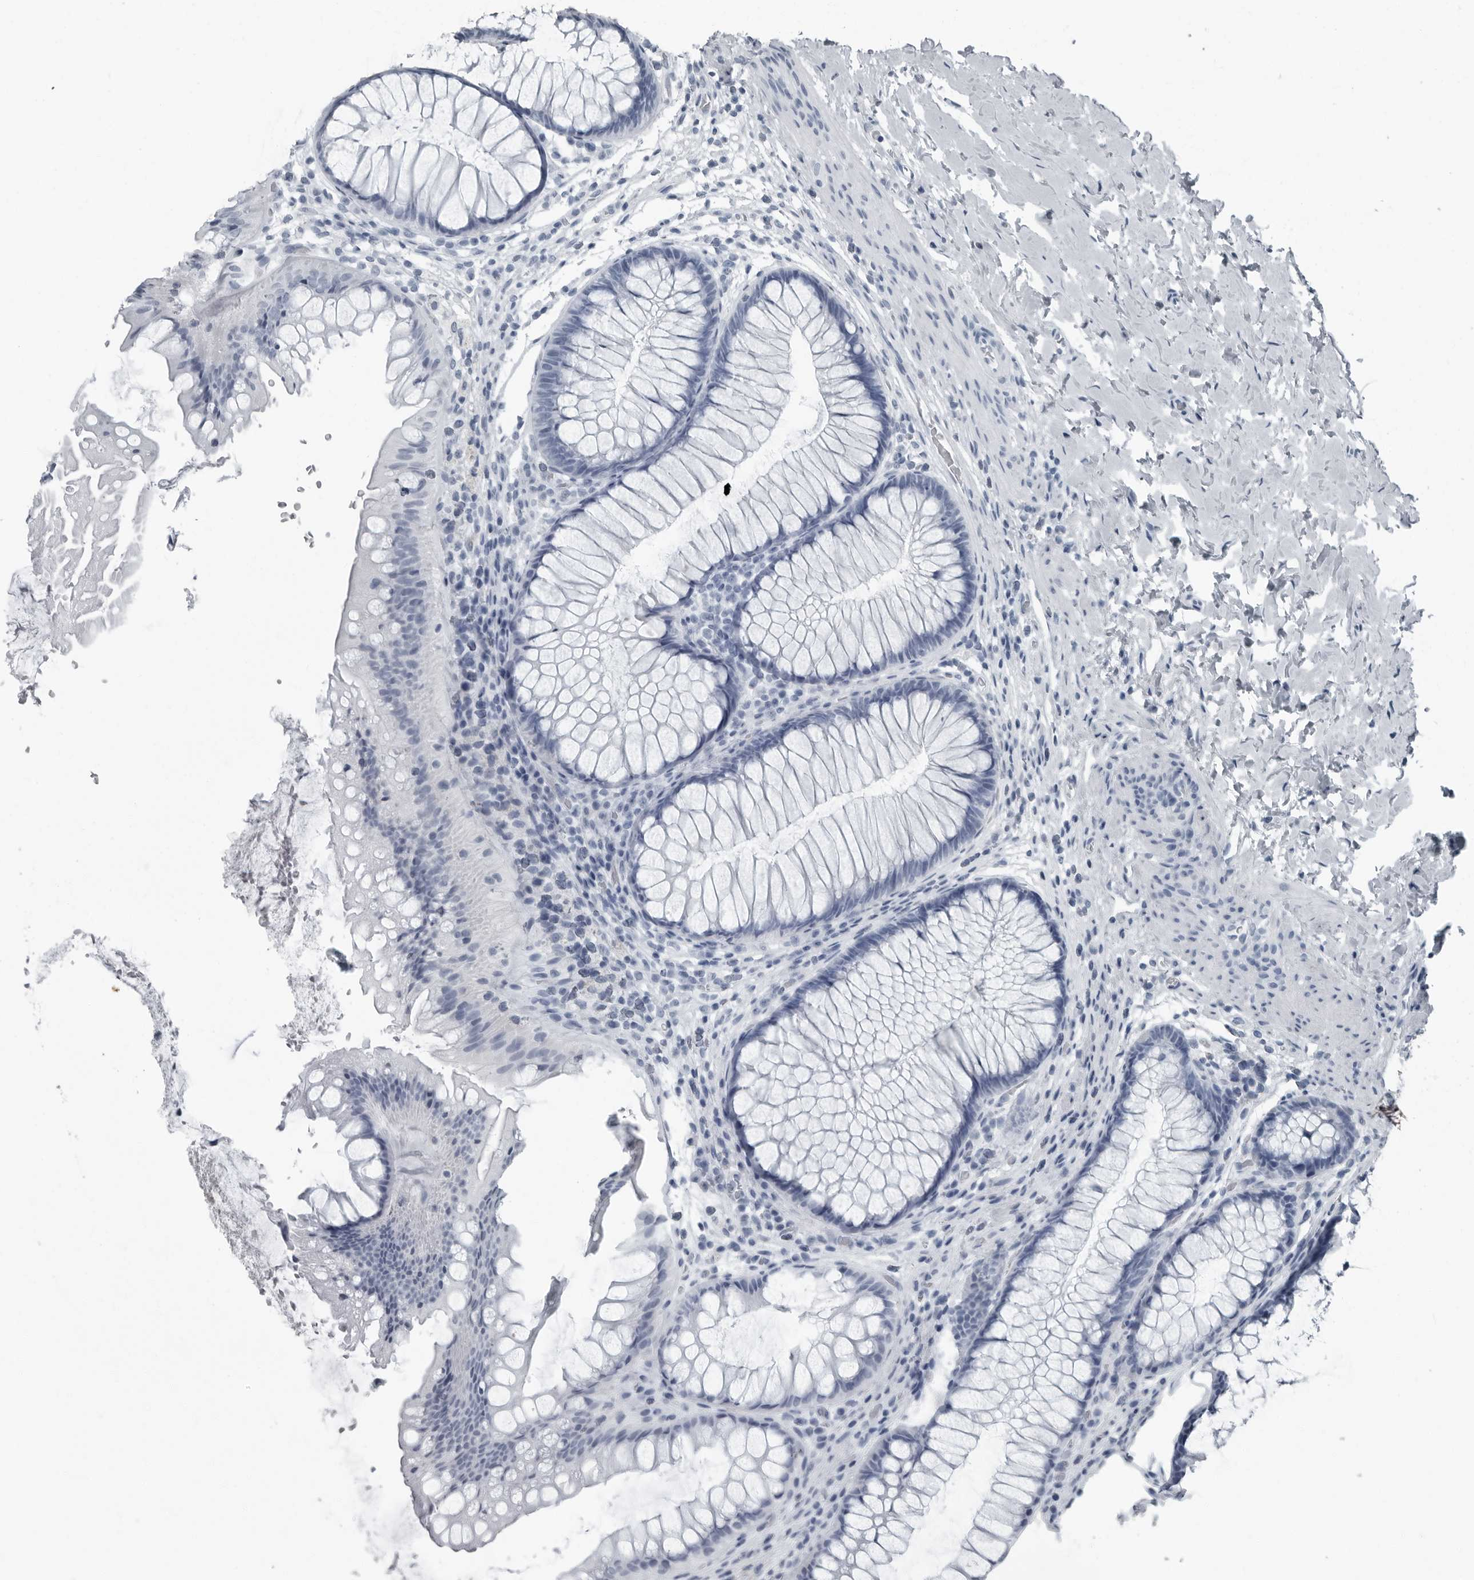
{"staining": {"intensity": "negative", "quantity": "none", "location": "none"}, "tissue": "colon", "cell_type": "Endothelial cells", "image_type": "normal", "snomed": [{"axis": "morphology", "description": "Normal tissue, NOS"}, {"axis": "topography", "description": "Colon"}], "caption": "Immunohistochemistry (IHC) photomicrograph of normal colon stained for a protein (brown), which displays no expression in endothelial cells. The staining was performed using DAB to visualize the protein expression in brown, while the nuclei were stained in blue with hematoxylin (Magnification: 20x).", "gene": "PRSS1", "patient": {"sex": "female", "age": 62}}